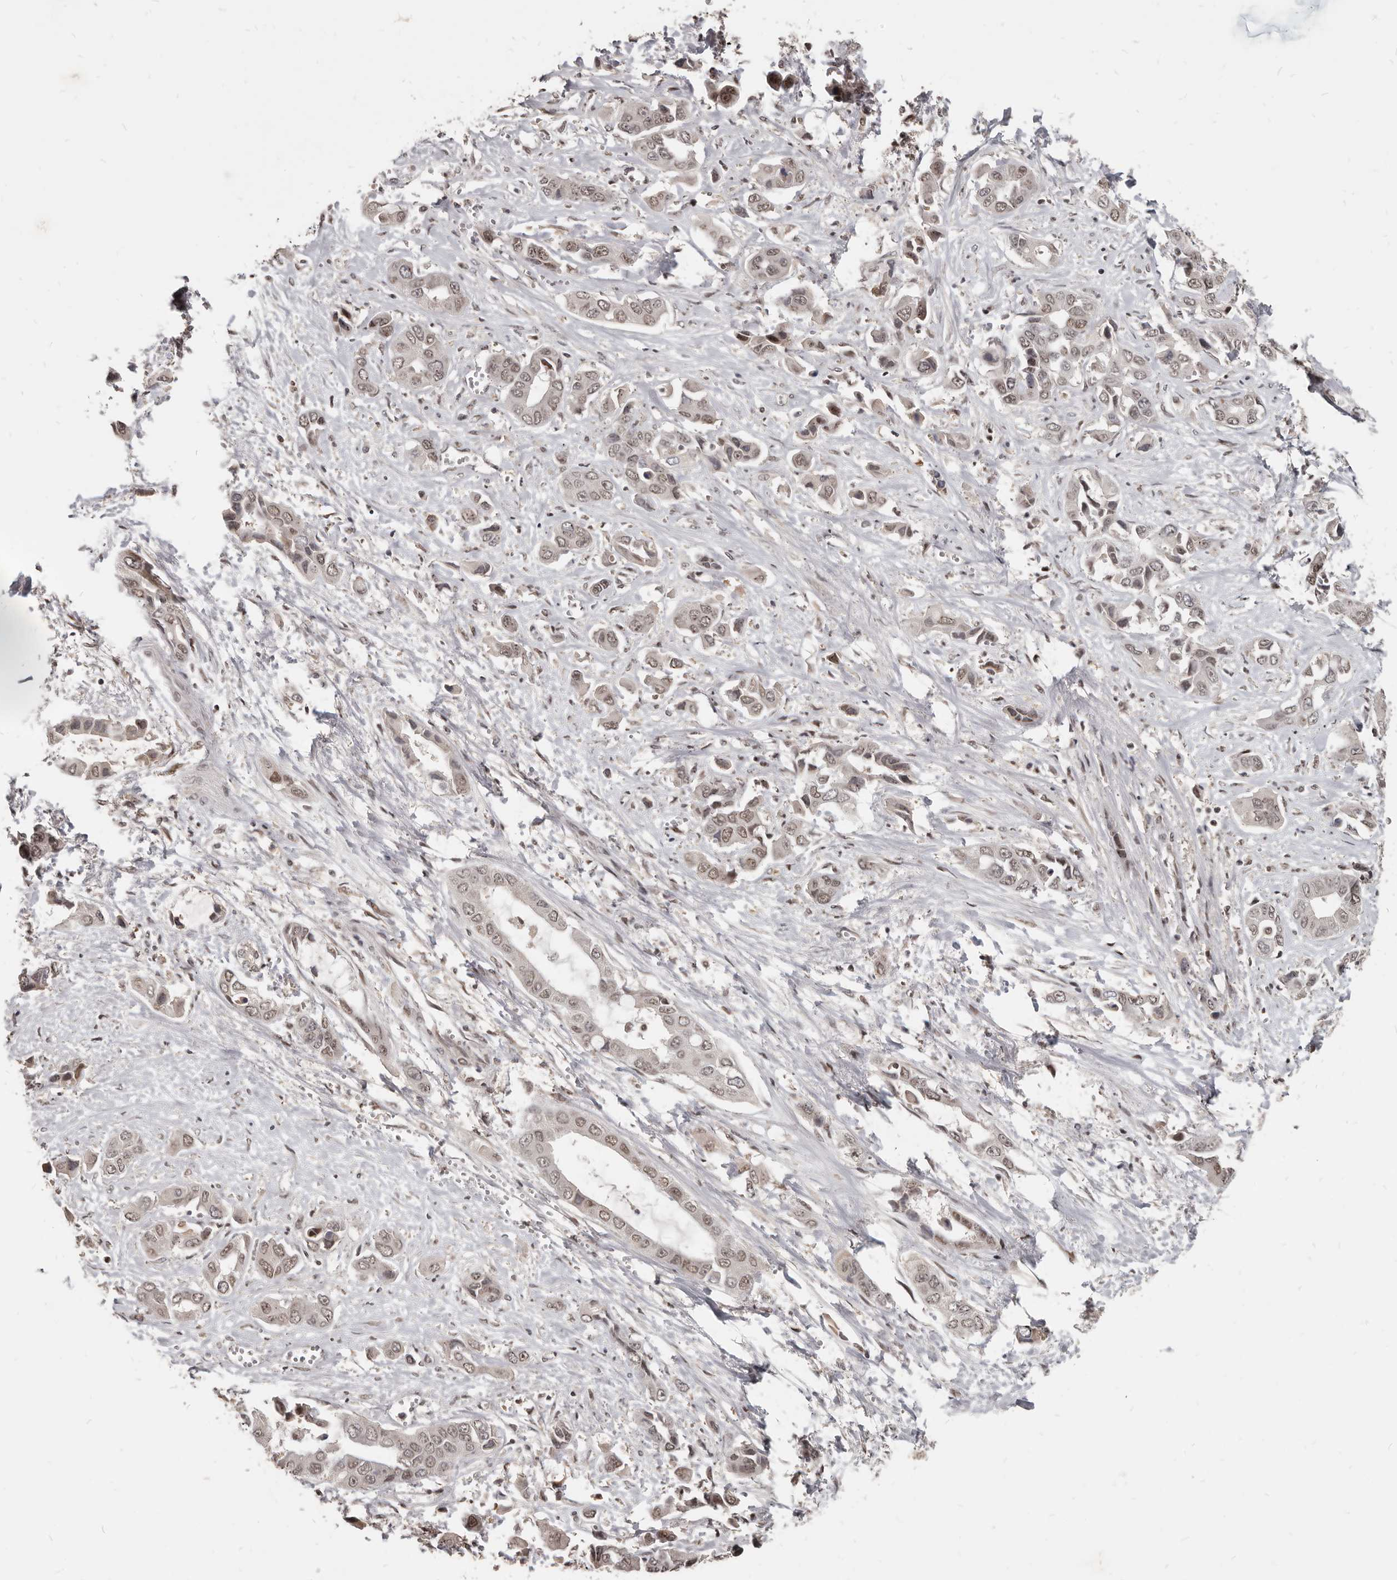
{"staining": {"intensity": "weak", "quantity": ">75%", "location": "nuclear"}, "tissue": "liver cancer", "cell_type": "Tumor cells", "image_type": "cancer", "snomed": [{"axis": "morphology", "description": "Cholangiocarcinoma"}, {"axis": "topography", "description": "Liver"}], "caption": "The histopathology image demonstrates staining of liver cholangiocarcinoma, revealing weak nuclear protein staining (brown color) within tumor cells. The staining was performed using DAB (3,3'-diaminobenzidine), with brown indicating positive protein expression. Nuclei are stained blue with hematoxylin.", "gene": "ATF5", "patient": {"sex": "female", "age": 52}}